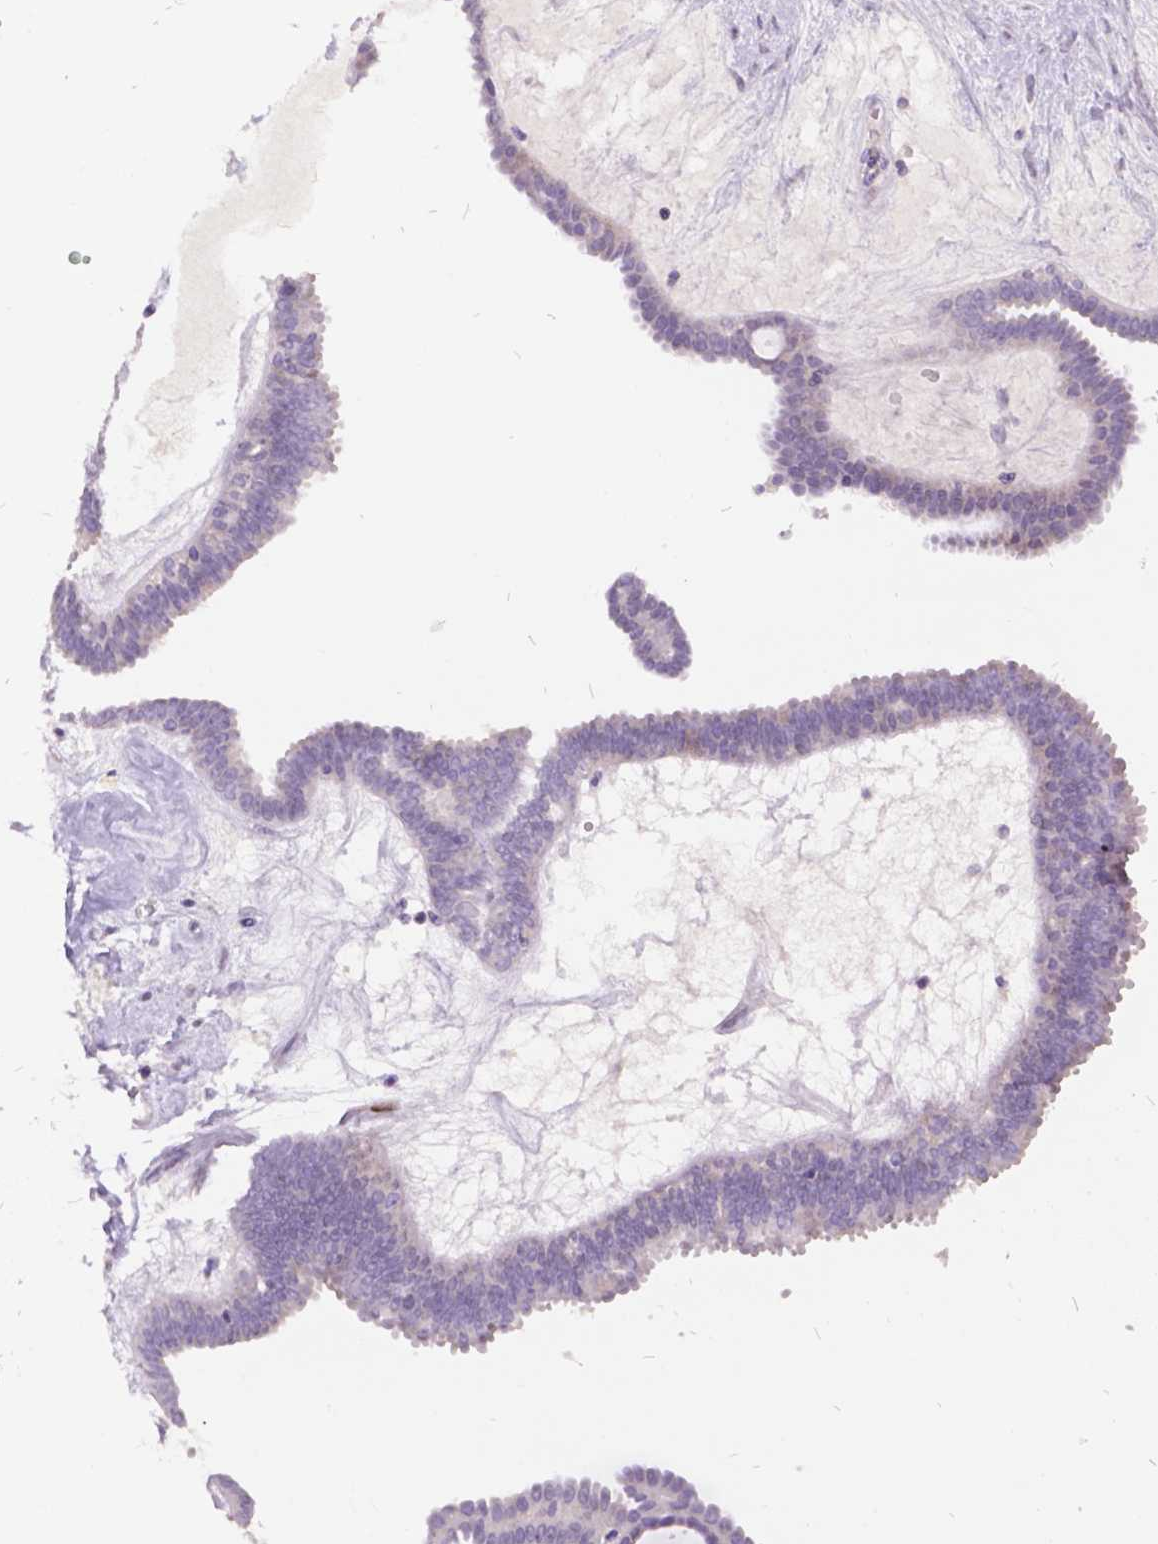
{"staining": {"intensity": "negative", "quantity": "none", "location": "none"}, "tissue": "ovarian cancer", "cell_type": "Tumor cells", "image_type": "cancer", "snomed": [{"axis": "morphology", "description": "Cystadenocarcinoma, serous, NOS"}, {"axis": "topography", "description": "Ovary"}], "caption": "Immunohistochemistry (IHC) micrograph of neoplastic tissue: serous cystadenocarcinoma (ovarian) stained with DAB shows no significant protein positivity in tumor cells.", "gene": "ITGB6", "patient": {"sex": "female", "age": 71}}